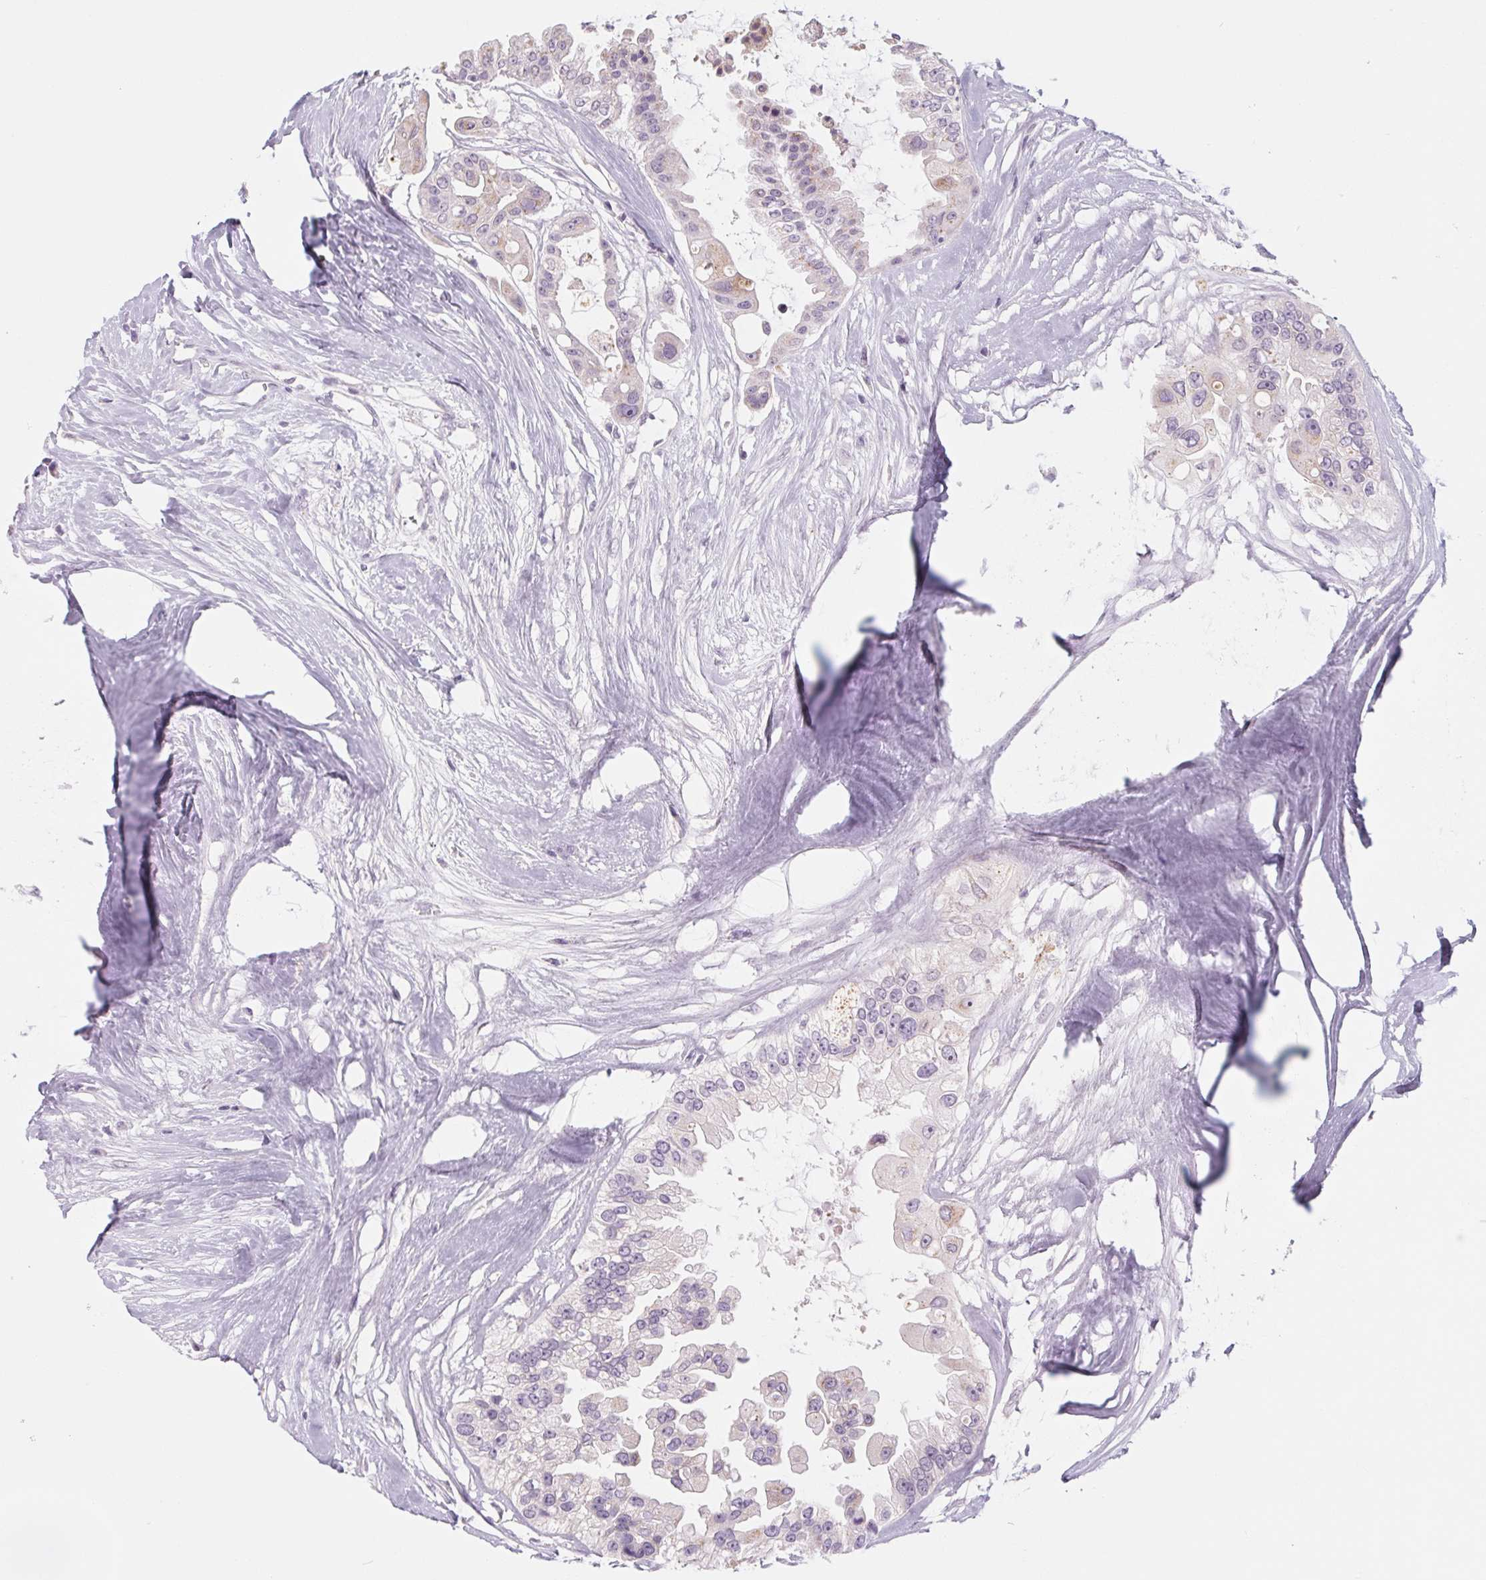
{"staining": {"intensity": "negative", "quantity": "none", "location": "none"}, "tissue": "ovarian cancer", "cell_type": "Tumor cells", "image_type": "cancer", "snomed": [{"axis": "morphology", "description": "Cystadenocarcinoma, serous, NOS"}, {"axis": "topography", "description": "Ovary"}], "caption": "A high-resolution histopathology image shows immunohistochemistry staining of ovarian cancer (serous cystadenocarcinoma), which exhibits no significant staining in tumor cells.", "gene": "POU1F1", "patient": {"sex": "female", "age": 56}}